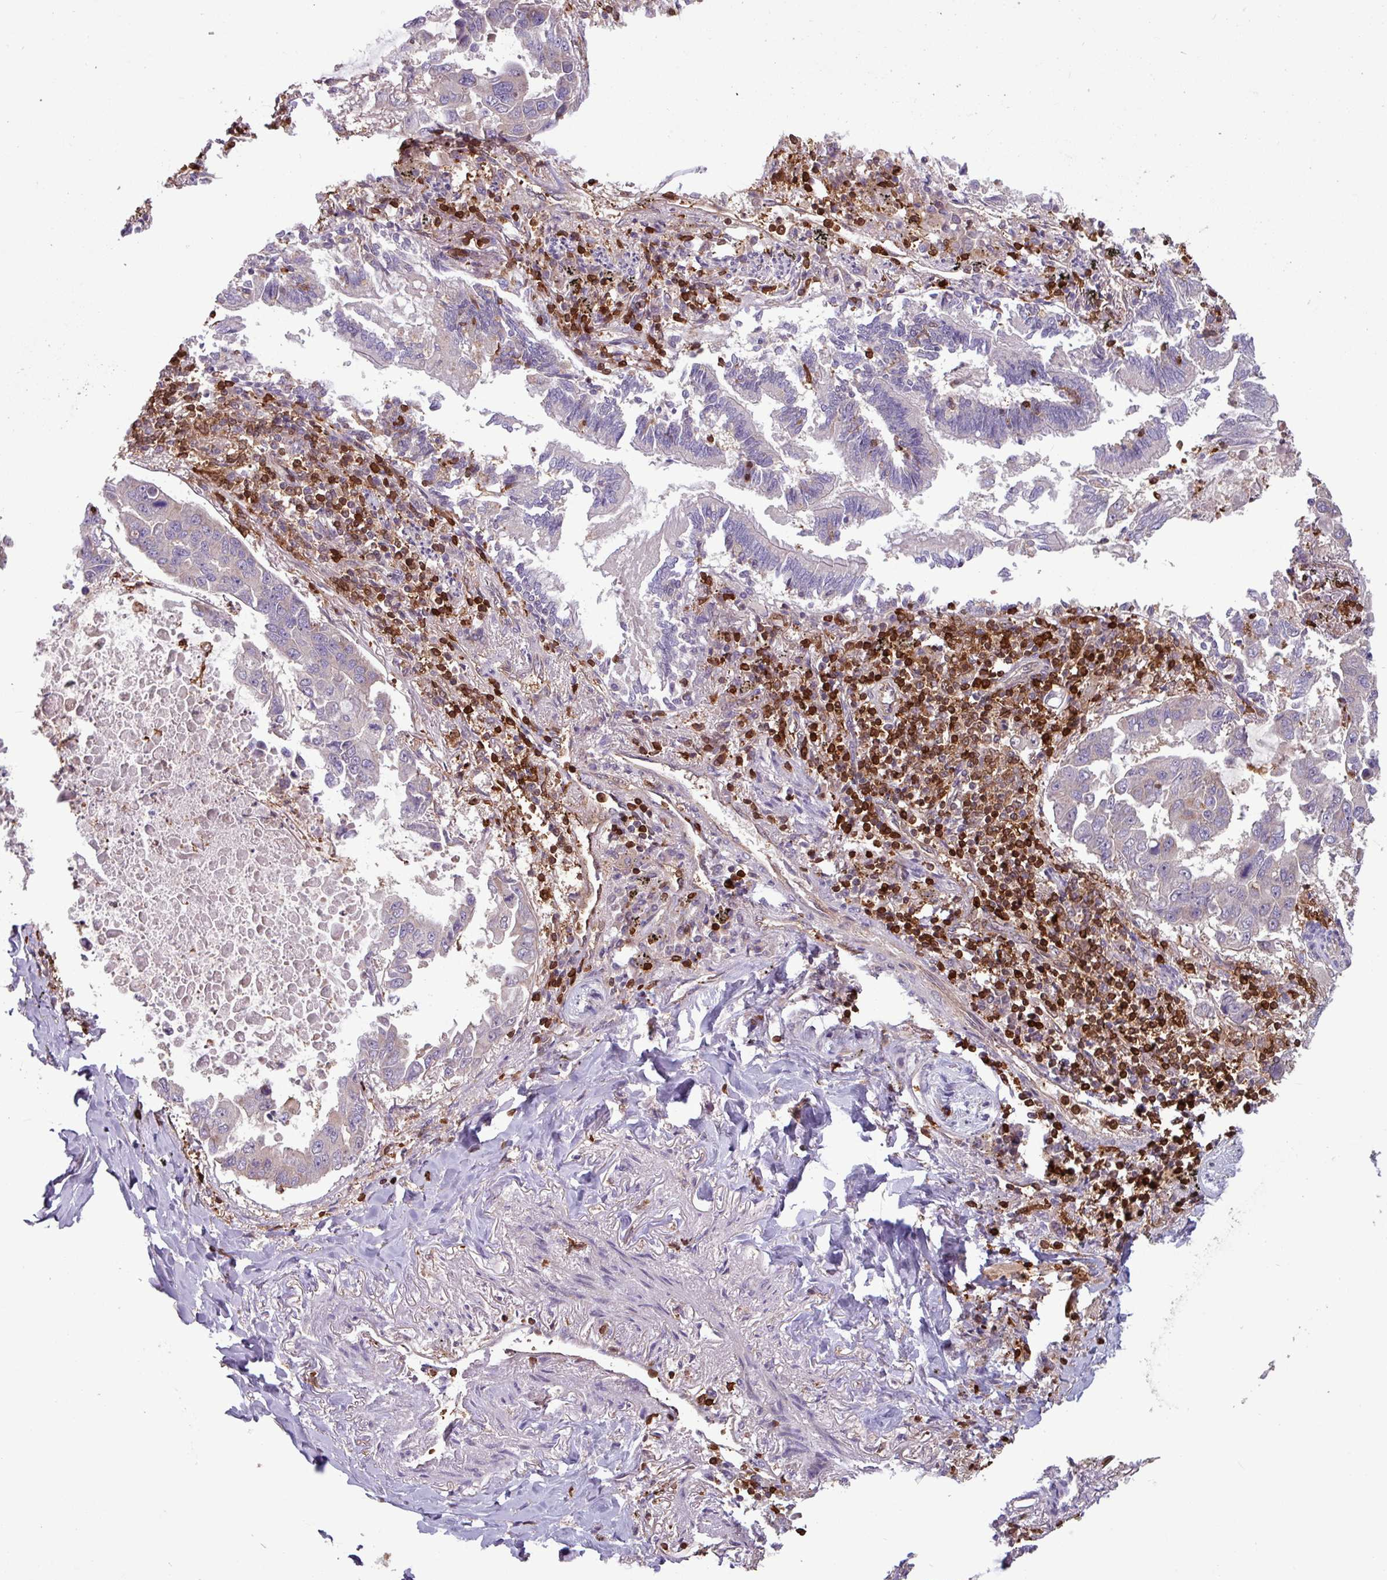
{"staining": {"intensity": "negative", "quantity": "none", "location": "none"}, "tissue": "lung cancer", "cell_type": "Tumor cells", "image_type": "cancer", "snomed": [{"axis": "morphology", "description": "Adenocarcinoma, NOS"}, {"axis": "topography", "description": "Lung"}], "caption": "Immunohistochemistry (IHC) photomicrograph of neoplastic tissue: human lung cancer (adenocarcinoma) stained with DAB (3,3'-diaminobenzidine) exhibits no significant protein positivity in tumor cells.", "gene": "SEC61G", "patient": {"sex": "male", "age": 64}}